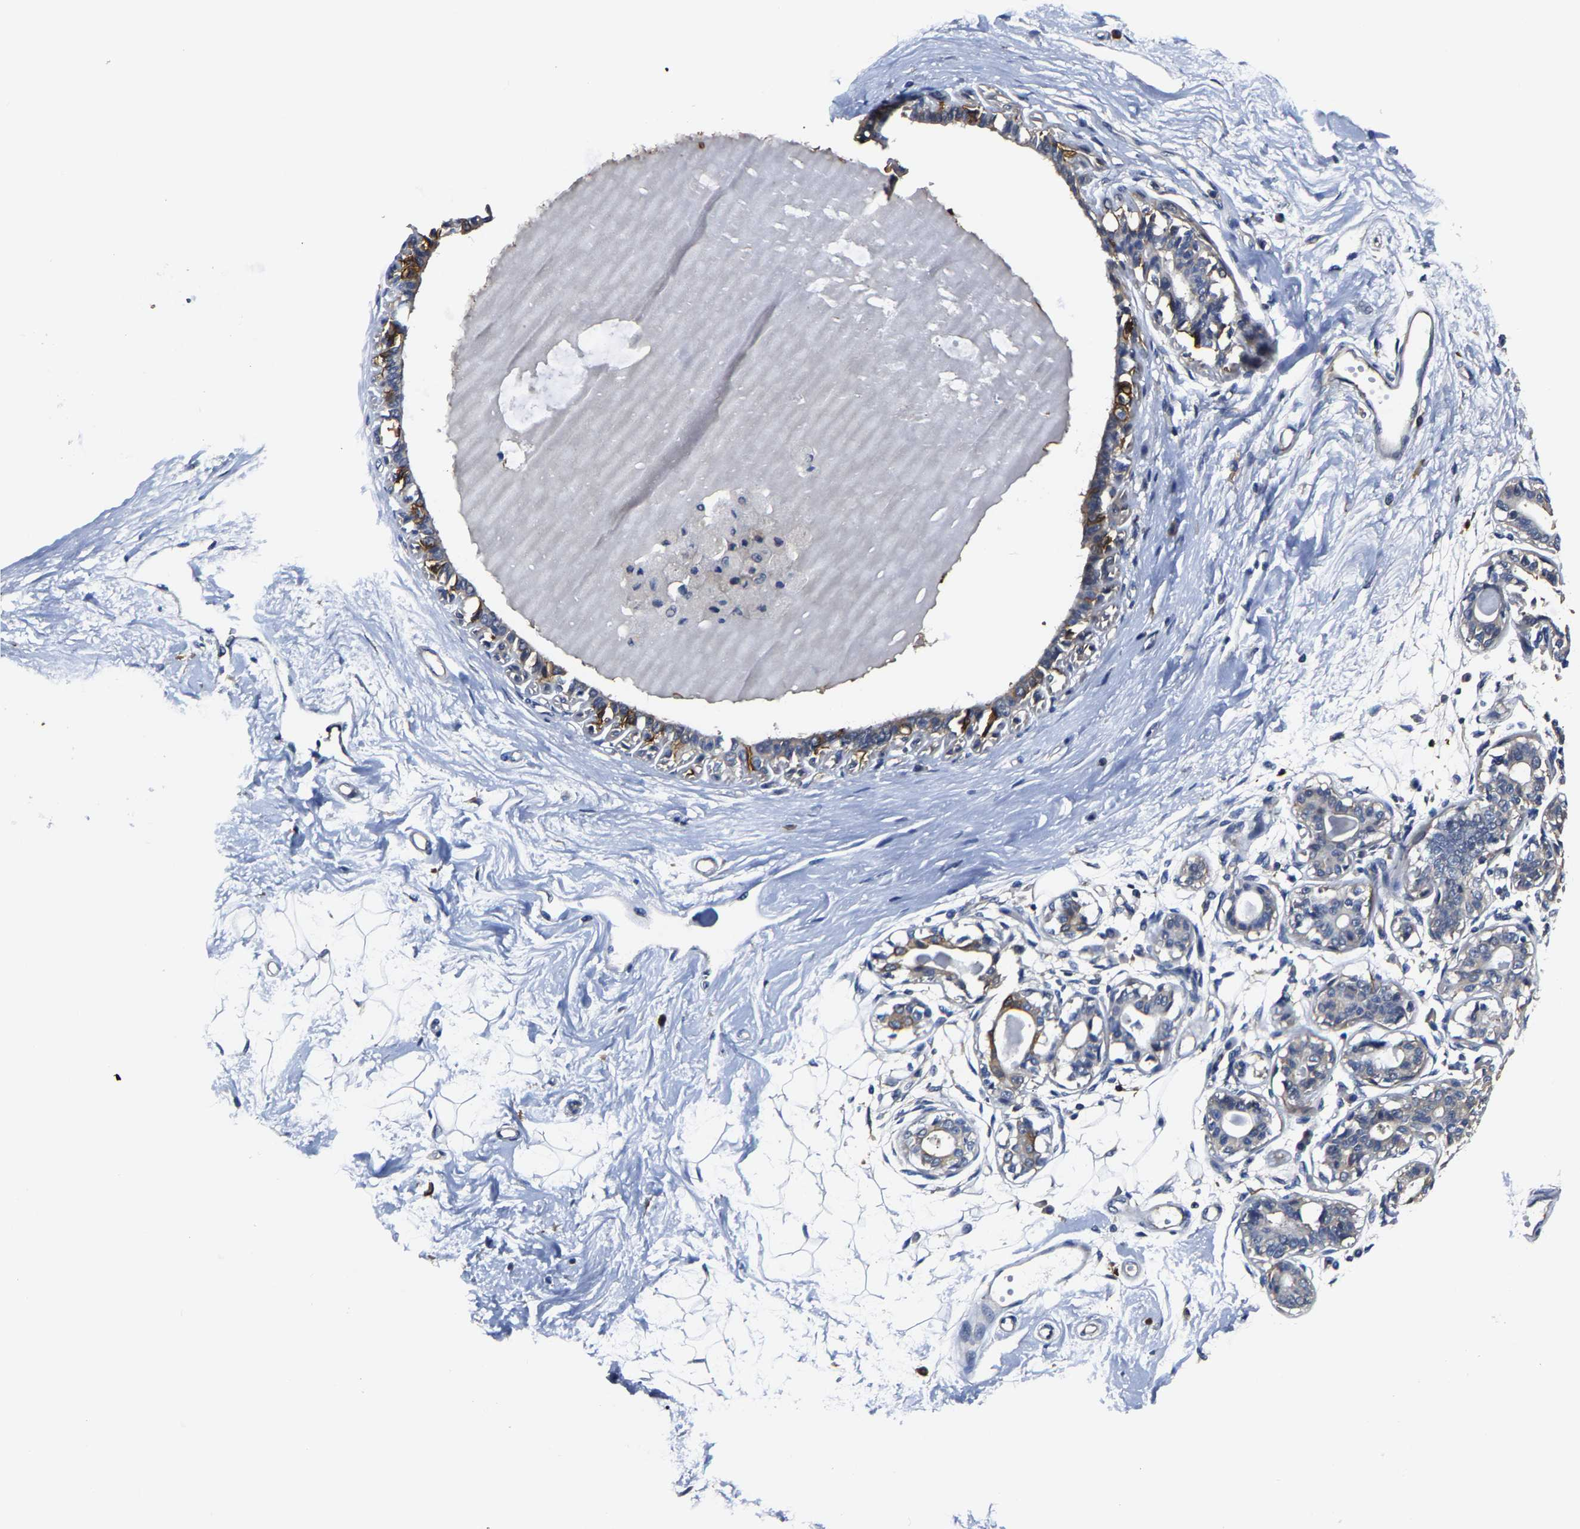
{"staining": {"intensity": "negative", "quantity": "none", "location": "none"}, "tissue": "breast", "cell_type": "Adipocytes", "image_type": "normal", "snomed": [{"axis": "morphology", "description": "Normal tissue, NOS"}, {"axis": "topography", "description": "Breast"}], "caption": "Immunohistochemical staining of unremarkable human breast reveals no significant staining in adipocytes.", "gene": "TRAF6", "patient": {"sex": "female", "age": 45}}